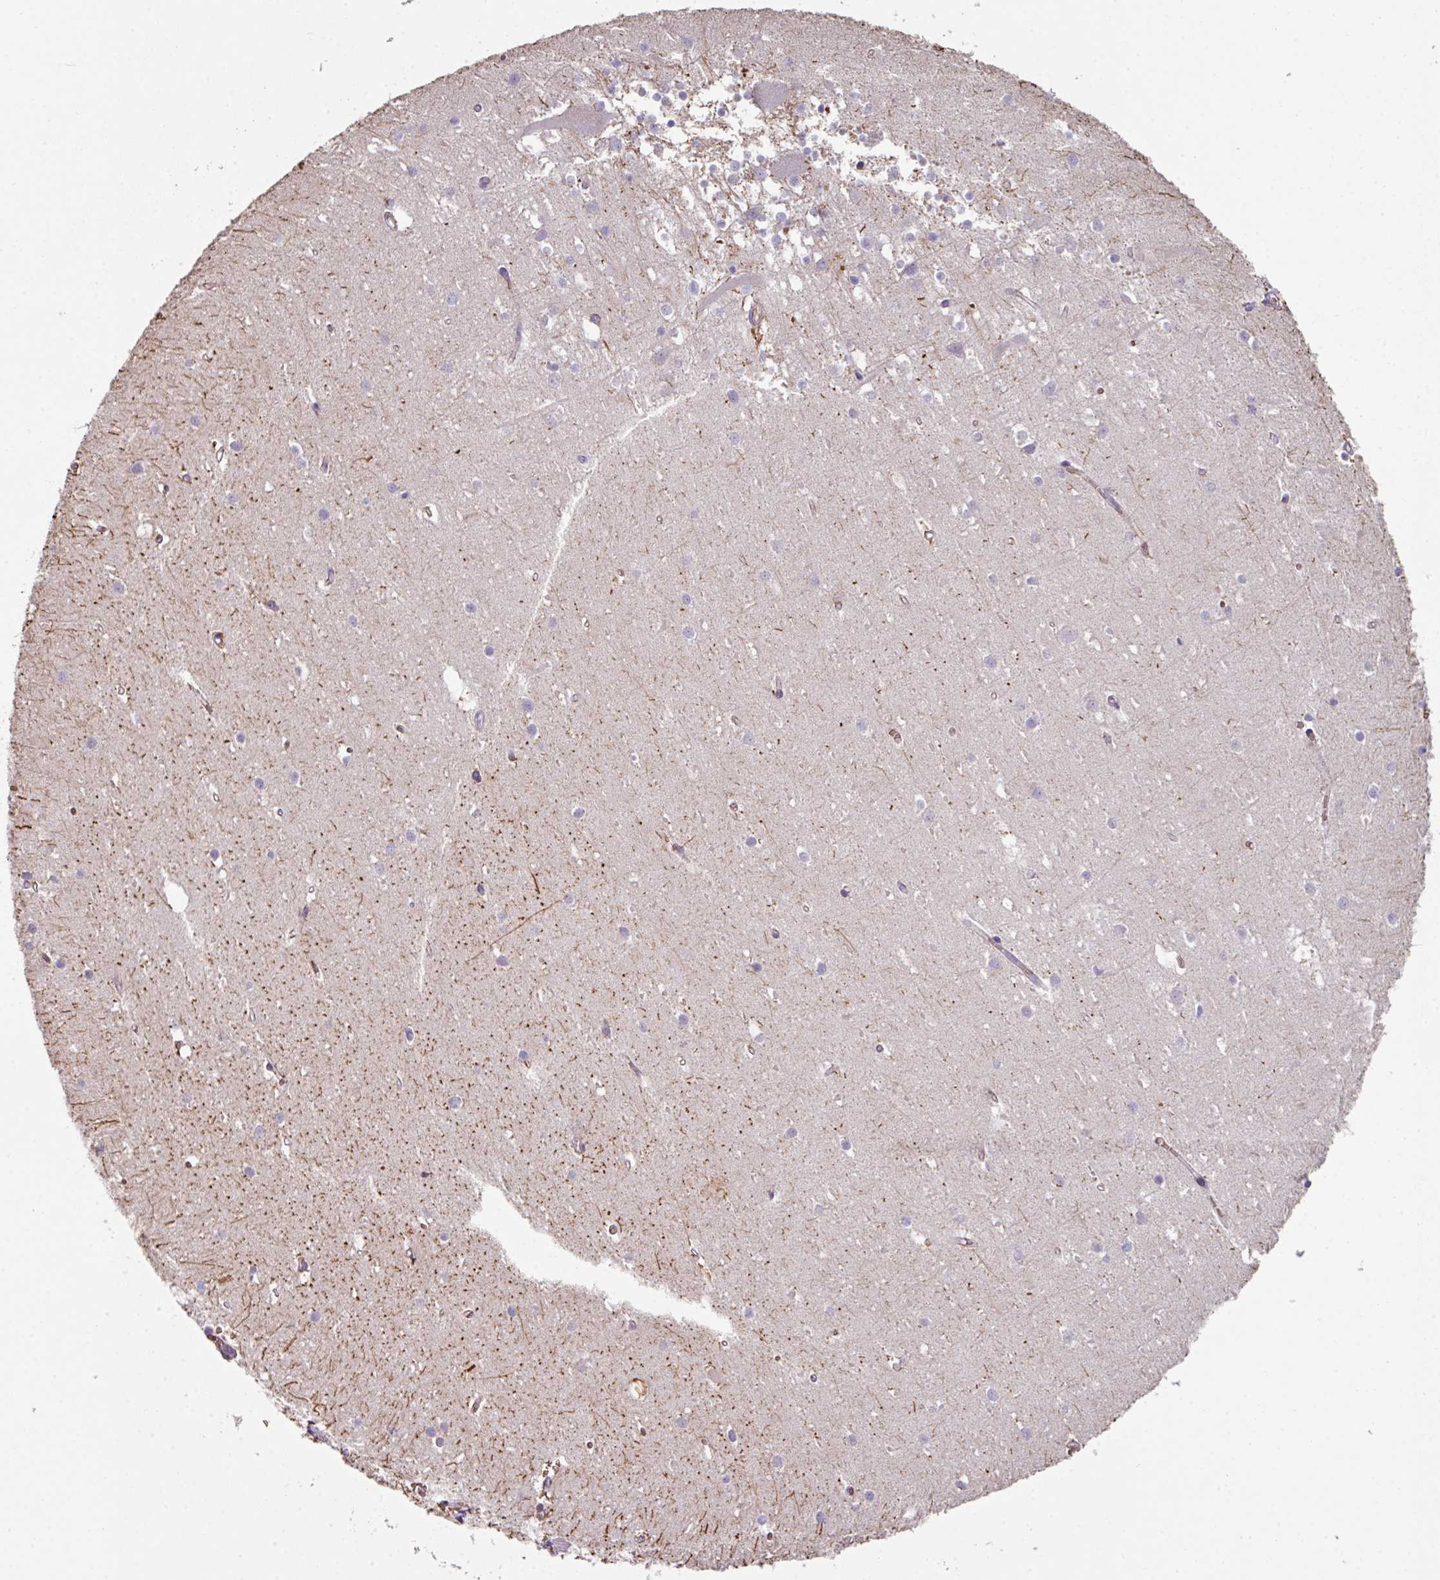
{"staining": {"intensity": "weak", "quantity": "25%-75%", "location": "cytoplasmic/membranous"}, "tissue": "cerebellum", "cell_type": "Cells in granular layer", "image_type": "normal", "snomed": [{"axis": "morphology", "description": "Normal tissue, NOS"}, {"axis": "topography", "description": "Cerebellum"}], "caption": "Protein analysis of unremarkable cerebellum shows weak cytoplasmic/membranous expression in approximately 25%-75% of cells in granular layer.", "gene": "ANO9", "patient": {"sex": "male", "age": 54}}